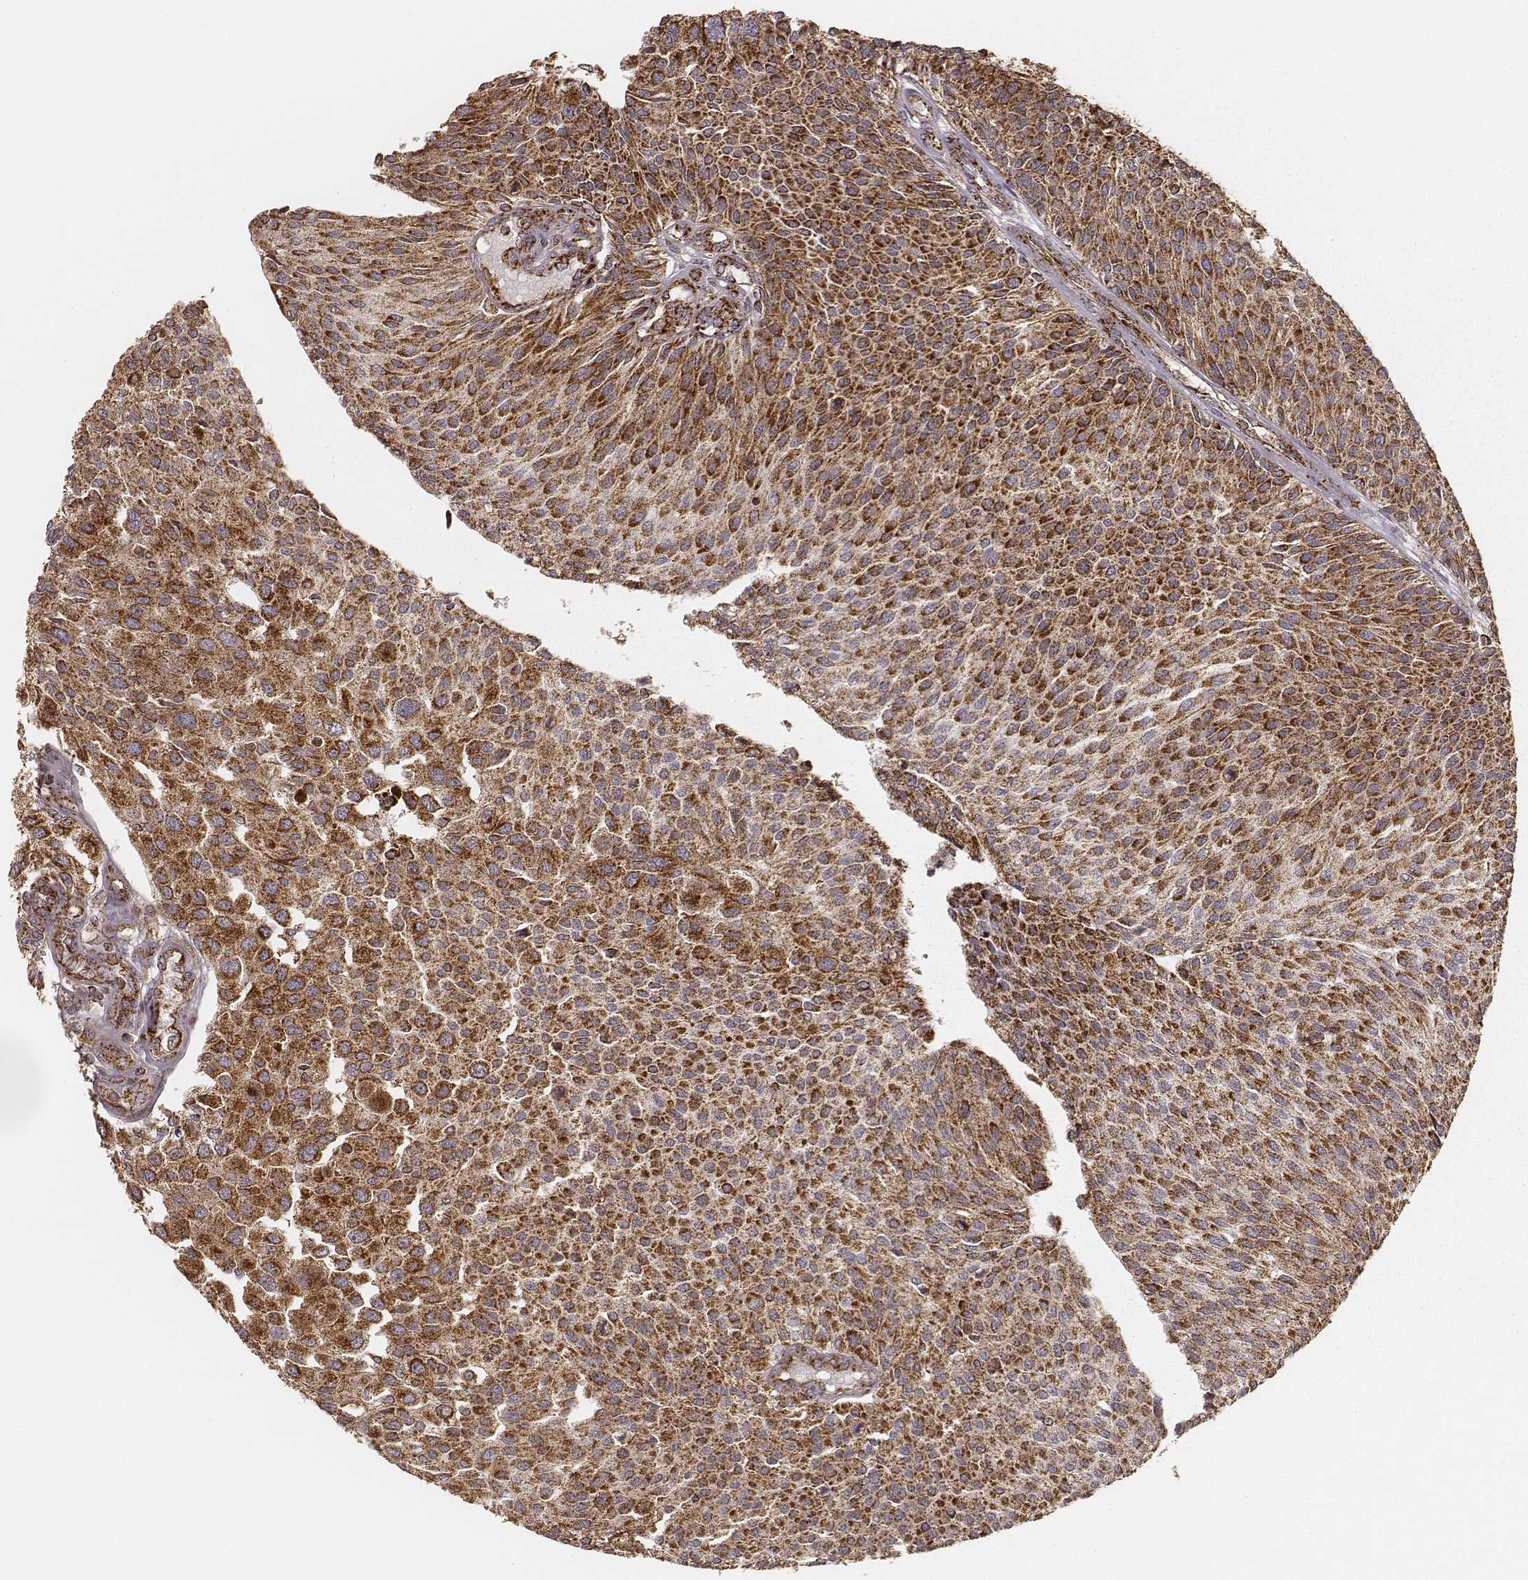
{"staining": {"intensity": "strong", "quantity": ">75%", "location": "cytoplasmic/membranous"}, "tissue": "urothelial cancer", "cell_type": "Tumor cells", "image_type": "cancer", "snomed": [{"axis": "morphology", "description": "Urothelial carcinoma, NOS"}, {"axis": "topography", "description": "Urinary bladder"}], "caption": "DAB (3,3'-diaminobenzidine) immunohistochemical staining of urothelial cancer displays strong cytoplasmic/membranous protein expression in about >75% of tumor cells.", "gene": "CS", "patient": {"sex": "male", "age": 55}}